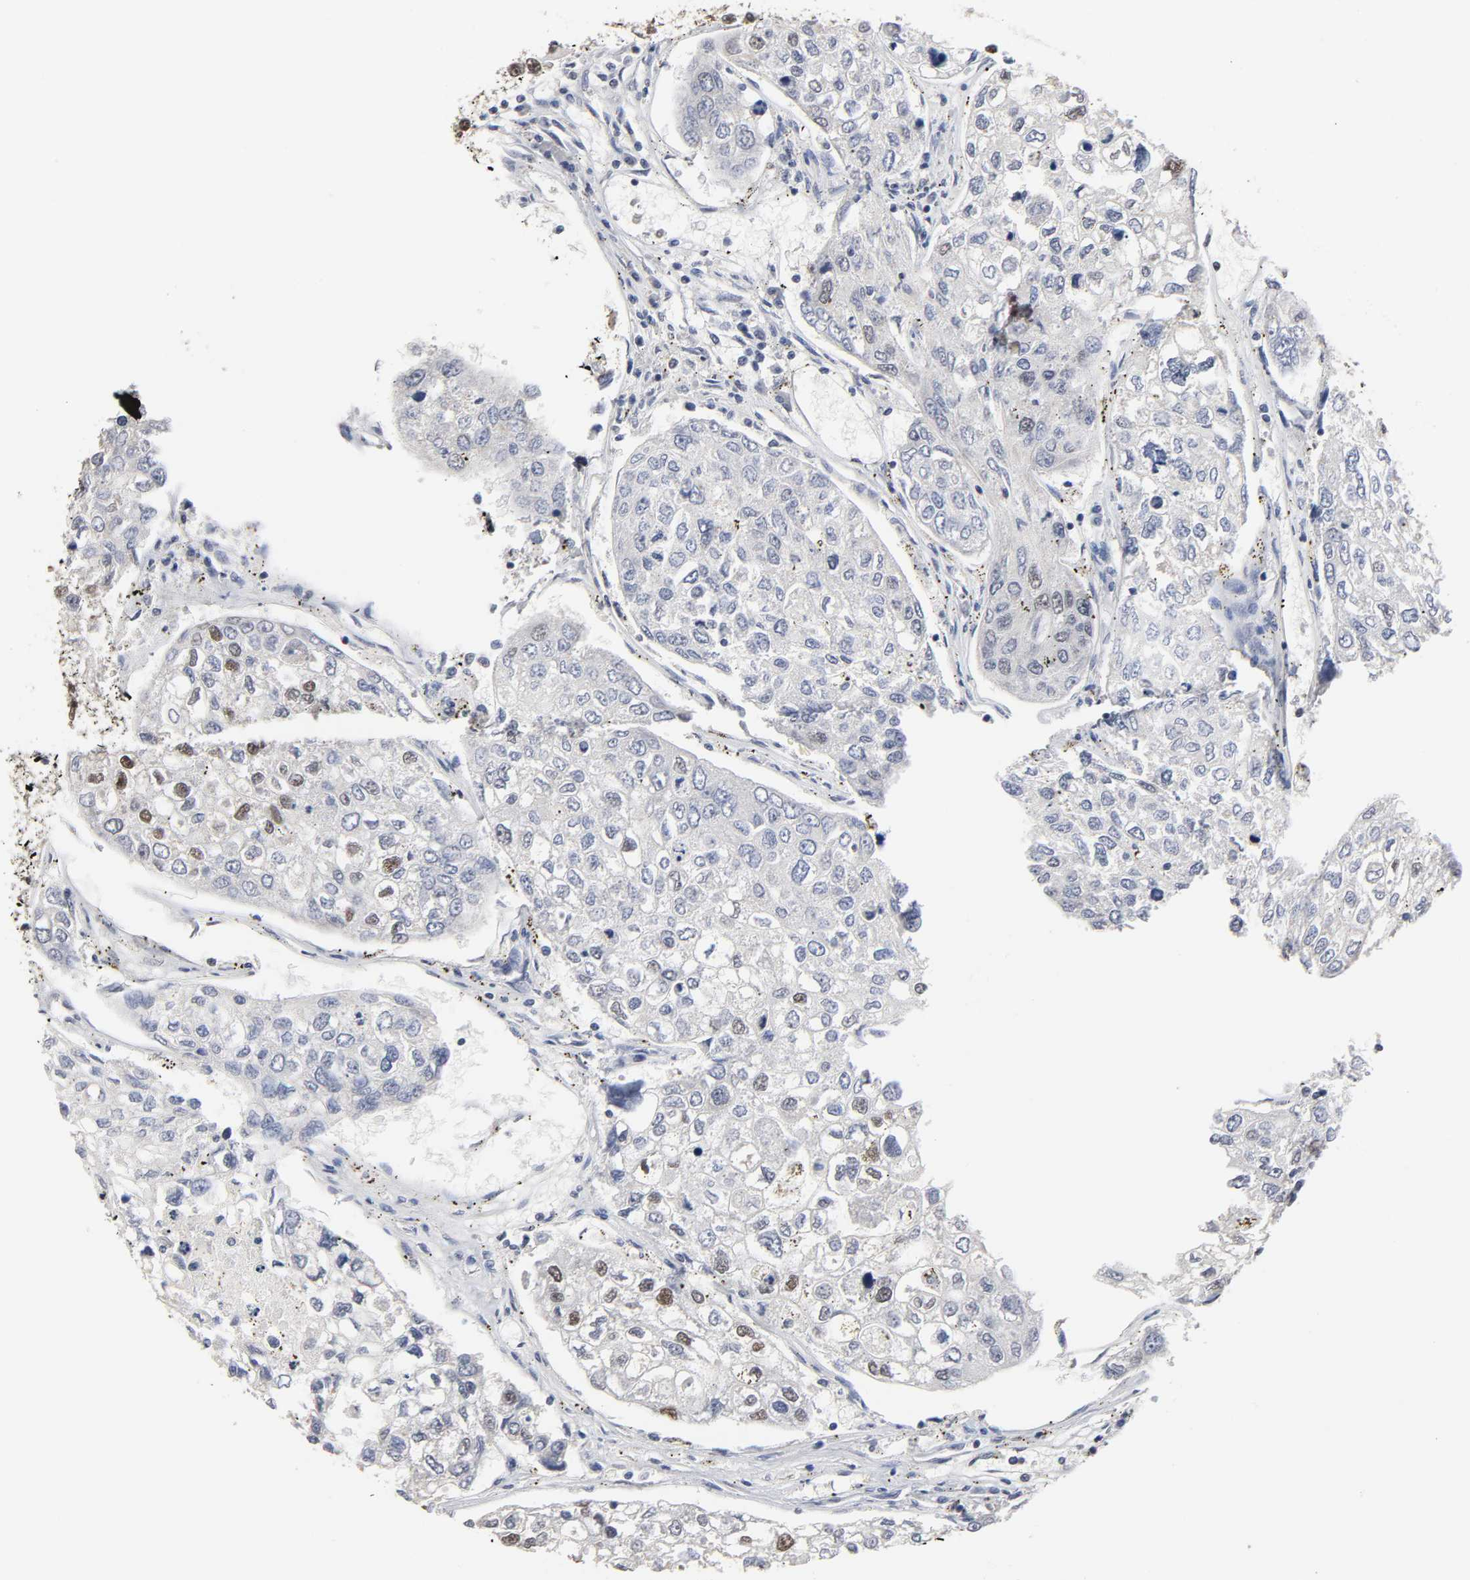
{"staining": {"intensity": "moderate", "quantity": "<25%", "location": "nuclear"}, "tissue": "urothelial cancer", "cell_type": "Tumor cells", "image_type": "cancer", "snomed": [{"axis": "morphology", "description": "Urothelial carcinoma, High grade"}, {"axis": "topography", "description": "Lymph node"}, {"axis": "topography", "description": "Urinary bladder"}], "caption": "Brown immunohistochemical staining in urothelial carcinoma (high-grade) demonstrates moderate nuclear positivity in about <25% of tumor cells. Nuclei are stained in blue.", "gene": "TRIM33", "patient": {"sex": "male", "age": 51}}